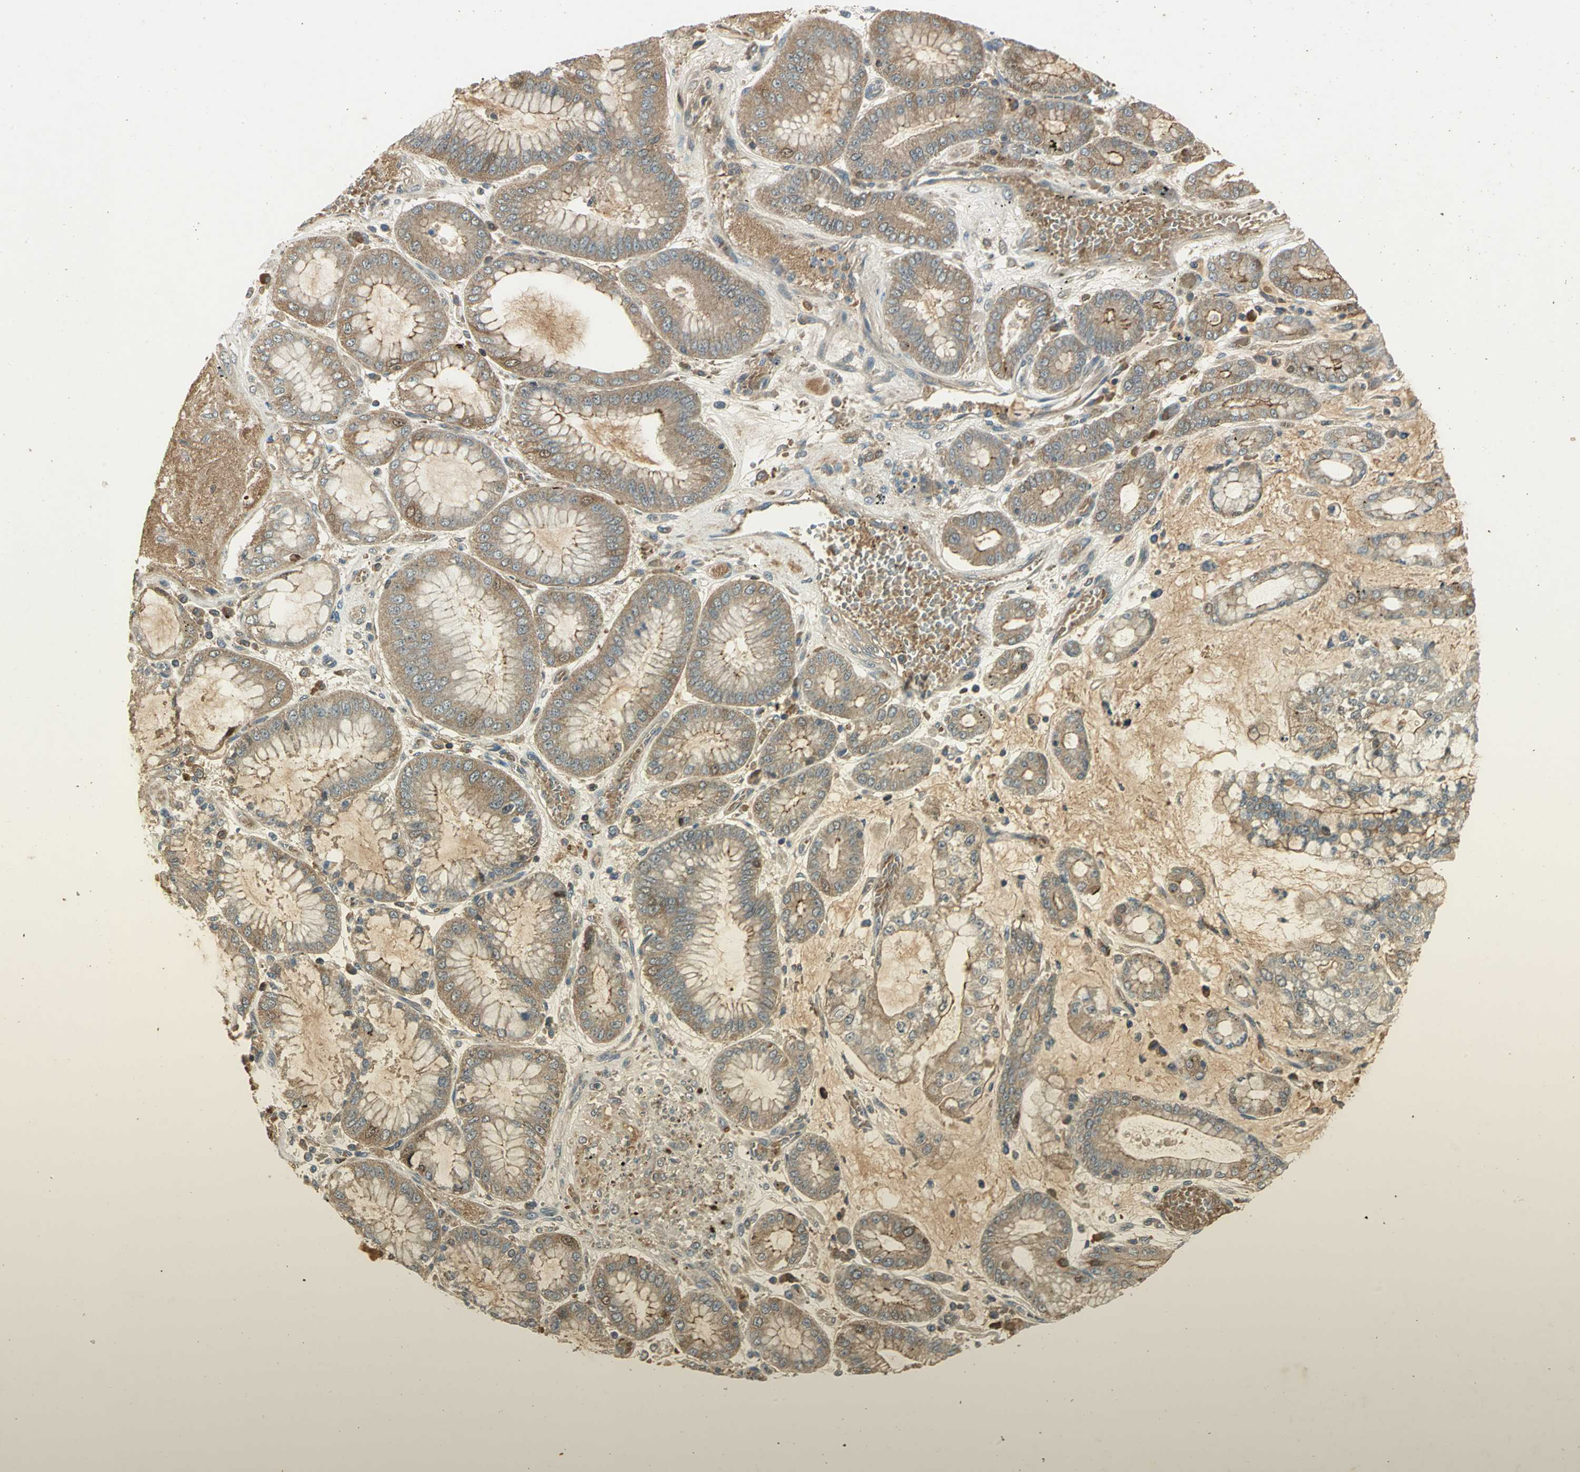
{"staining": {"intensity": "weak", "quantity": ">75%", "location": "cytoplasmic/membranous"}, "tissue": "stomach cancer", "cell_type": "Tumor cells", "image_type": "cancer", "snomed": [{"axis": "morphology", "description": "Normal tissue, NOS"}, {"axis": "morphology", "description": "Adenocarcinoma, NOS"}, {"axis": "topography", "description": "Stomach, upper"}, {"axis": "topography", "description": "Stomach"}], "caption": "Weak cytoplasmic/membranous staining is present in approximately >75% of tumor cells in stomach cancer.", "gene": "KEAP1", "patient": {"sex": "male", "age": 76}}